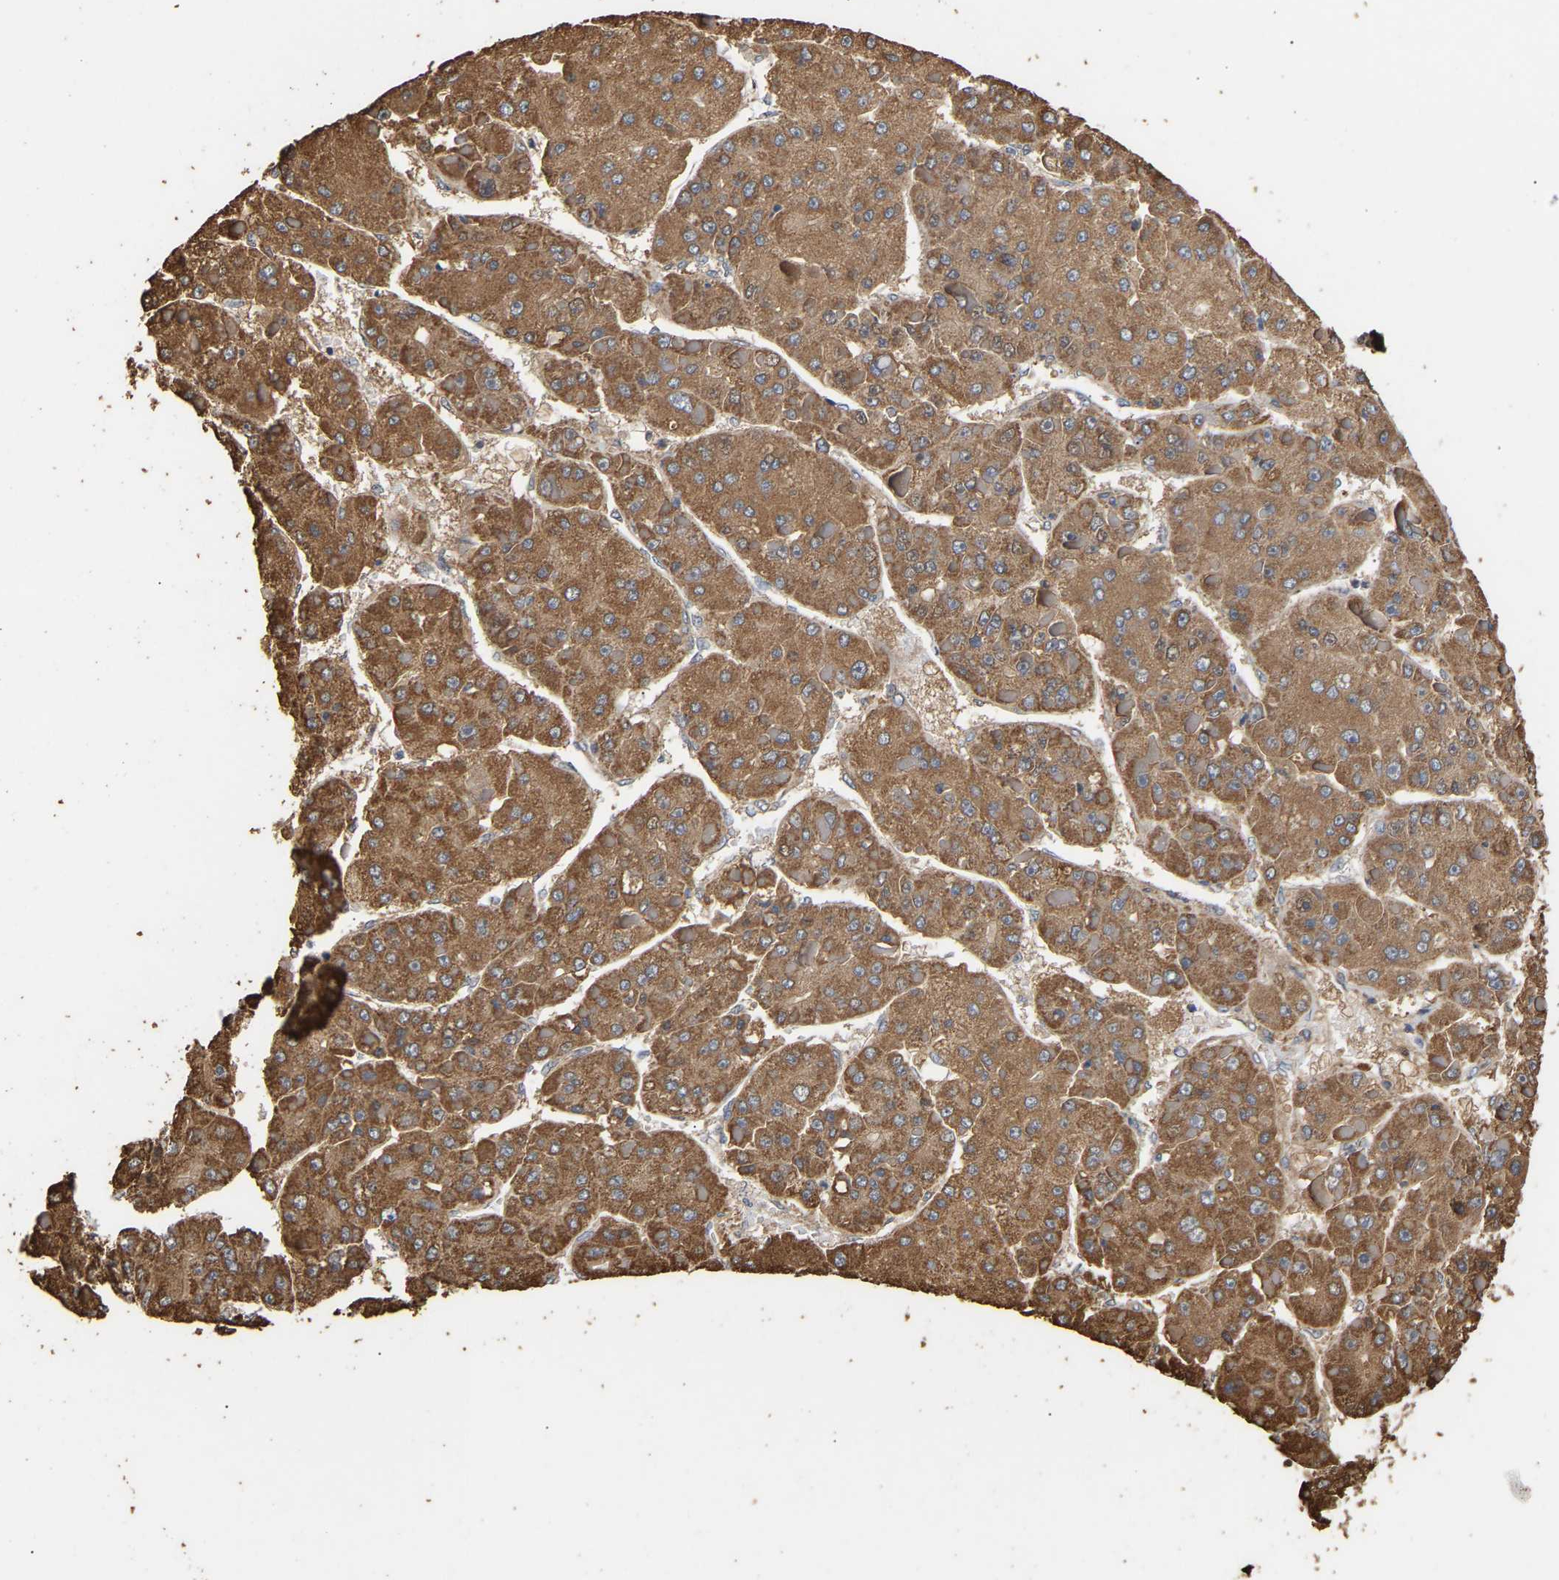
{"staining": {"intensity": "moderate", "quantity": ">75%", "location": "cytoplasmic/membranous"}, "tissue": "liver cancer", "cell_type": "Tumor cells", "image_type": "cancer", "snomed": [{"axis": "morphology", "description": "Carcinoma, Hepatocellular, NOS"}, {"axis": "topography", "description": "Liver"}], "caption": "Liver hepatocellular carcinoma stained for a protein (brown) shows moderate cytoplasmic/membranous positive expression in approximately >75% of tumor cells.", "gene": "ZNF26", "patient": {"sex": "female", "age": 73}}